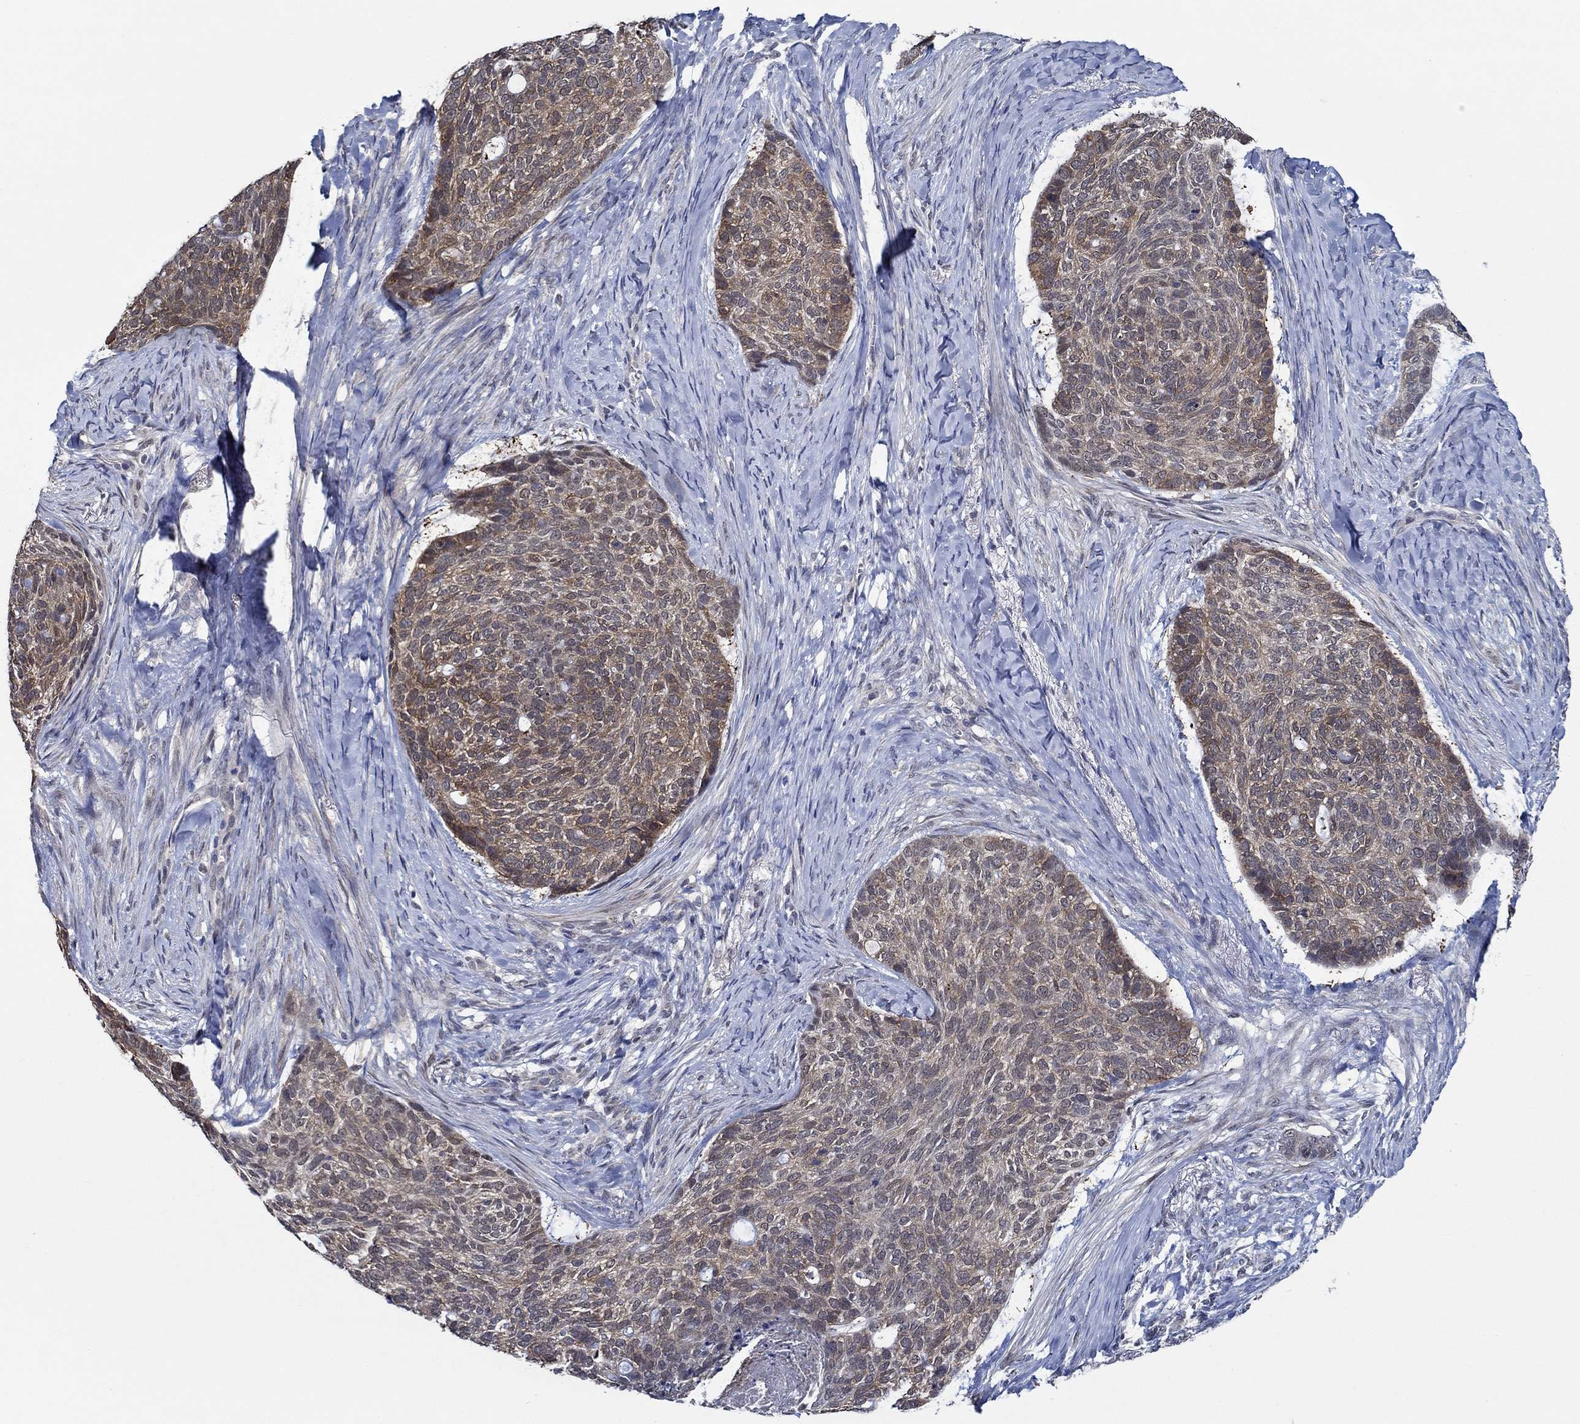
{"staining": {"intensity": "moderate", "quantity": "25%-75%", "location": "cytoplasmic/membranous"}, "tissue": "skin cancer", "cell_type": "Tumor cells", "image_type": "cancer", "snomed": [{"axis": "morphology", "description": "Basal cell carcinoma"}, {"axis": "topography", "description": "Skin"}], "caption": "Protein expression analysis of human skin basal cell carcinoma reveals moderate cytoplasmic/membranous positivity in about 25%-75% of tumor cells.", "gene": "DACT1", "patient": {"sex": "female", "age": 69}}